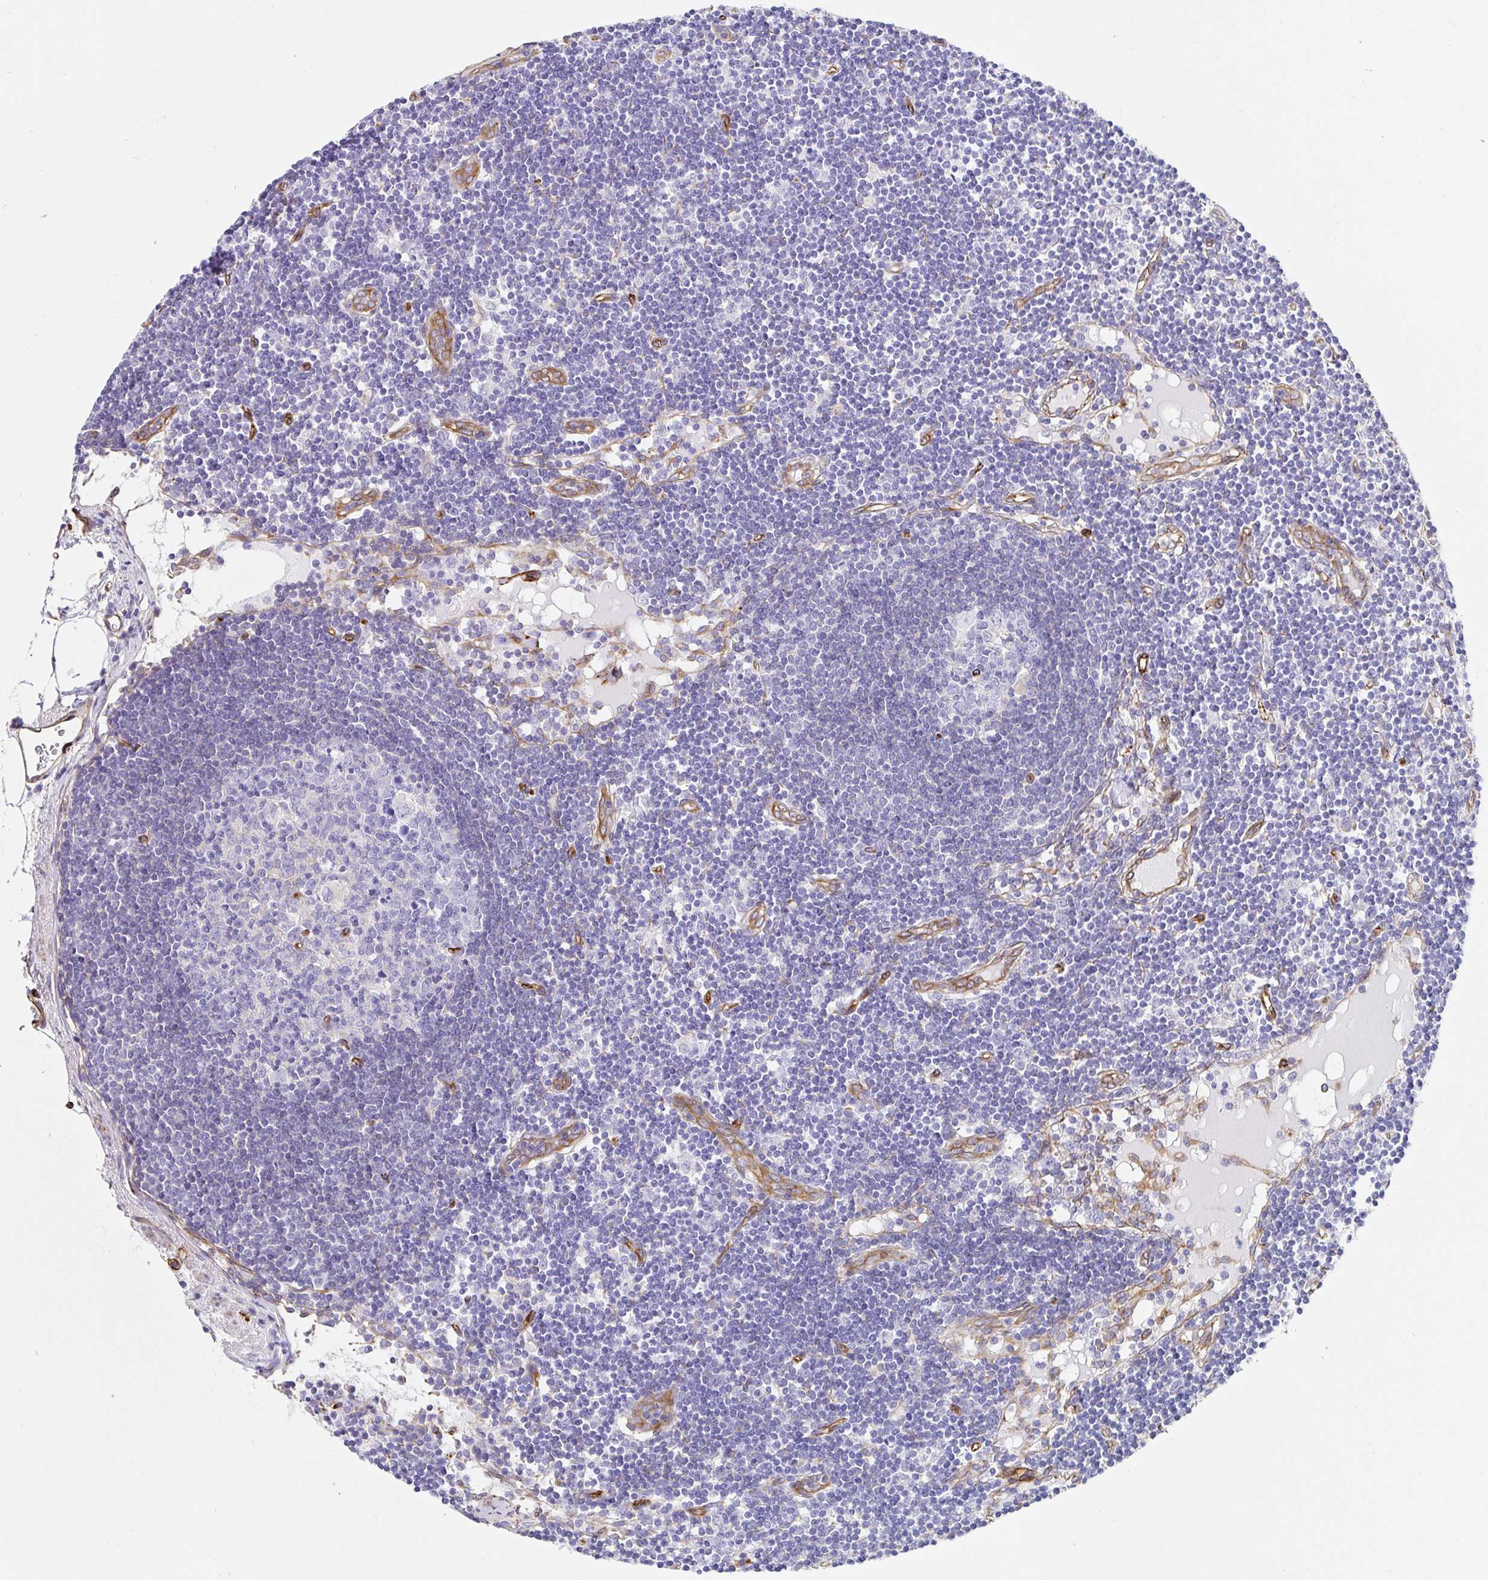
{"staining": {"intensity": "moderate", "quantity": "<25%", "location": "cytoplasmic/membranous"}, "tissue": "lymph node", "cell_type": "Germinal center cells", "image_type": "normal", "snomed": [{"axis": "morphology", "description": "Normal tissue, NOS"}, {"axis": "topography", "description": "Lymph node"}], "caption": "Germinal center cells show moderate cytoplasmic/membranous staining in approximately <25% of cells in benign lymph node. (Brightfield microscopy of DAB IHC at high magnification).", "gene": "DOCK1", "patient": {"sex": "female", "age": 65}}